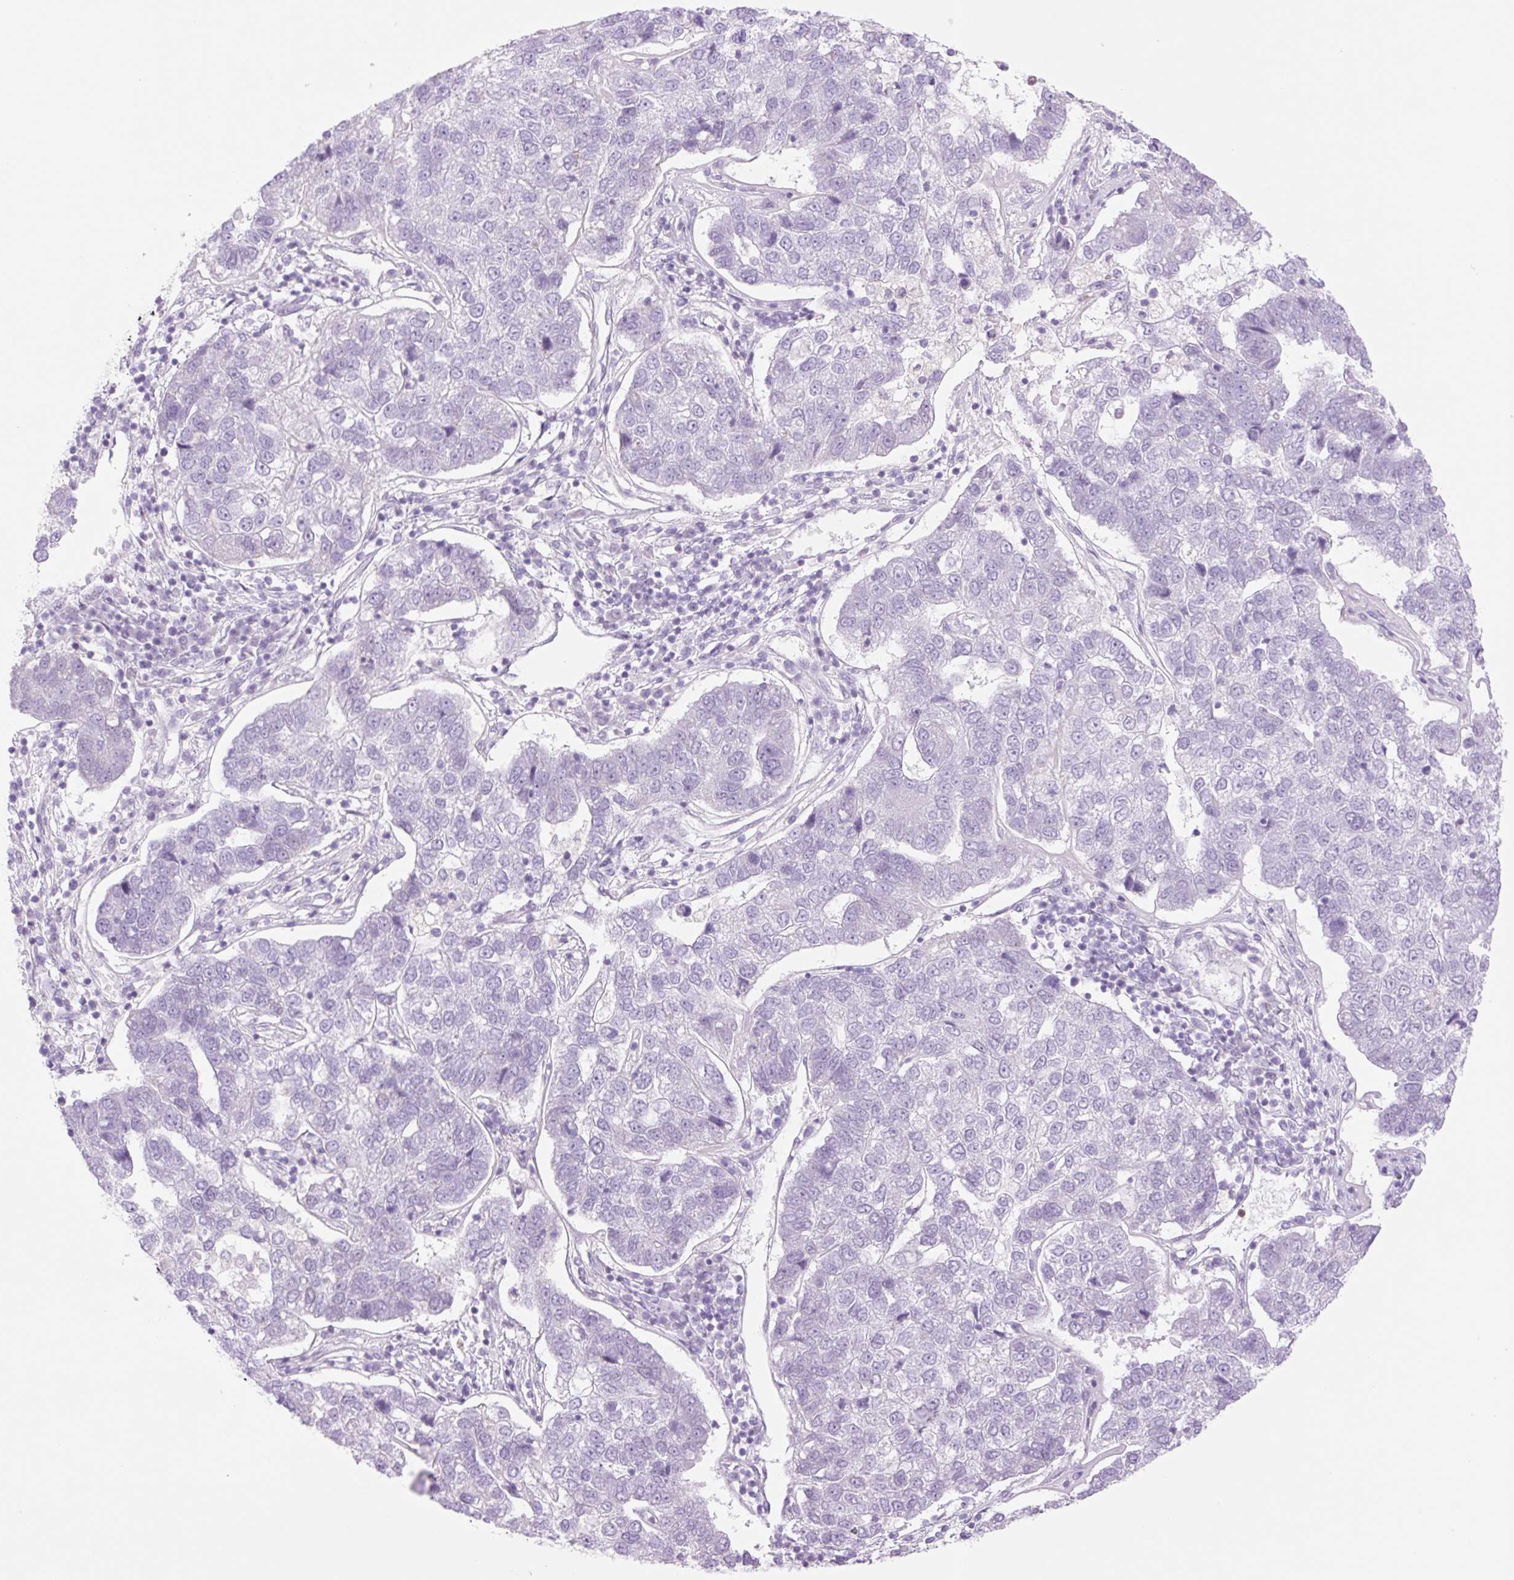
{"staining": {"intensity": "negative", "quantity": "none", "location": "none"}, "tissue": "pancreatic cancer", "cell_type": "Tumor cells", "image_type": "cancer", "snomed": [{"axis": "morphology", "description": "Adenocarcinoma, NOS"}, {"axis": "topography", "description": "Pancreas"}], "caption": "There is no significant expression in tumor cells of pancreatic adenocarcinoma. The staining is performed using DAB brown chromogen with nuclei counter-stained in using hematoxylin.", "gene": "TBX15", "patient": {"sex": "female", "age": 61}}